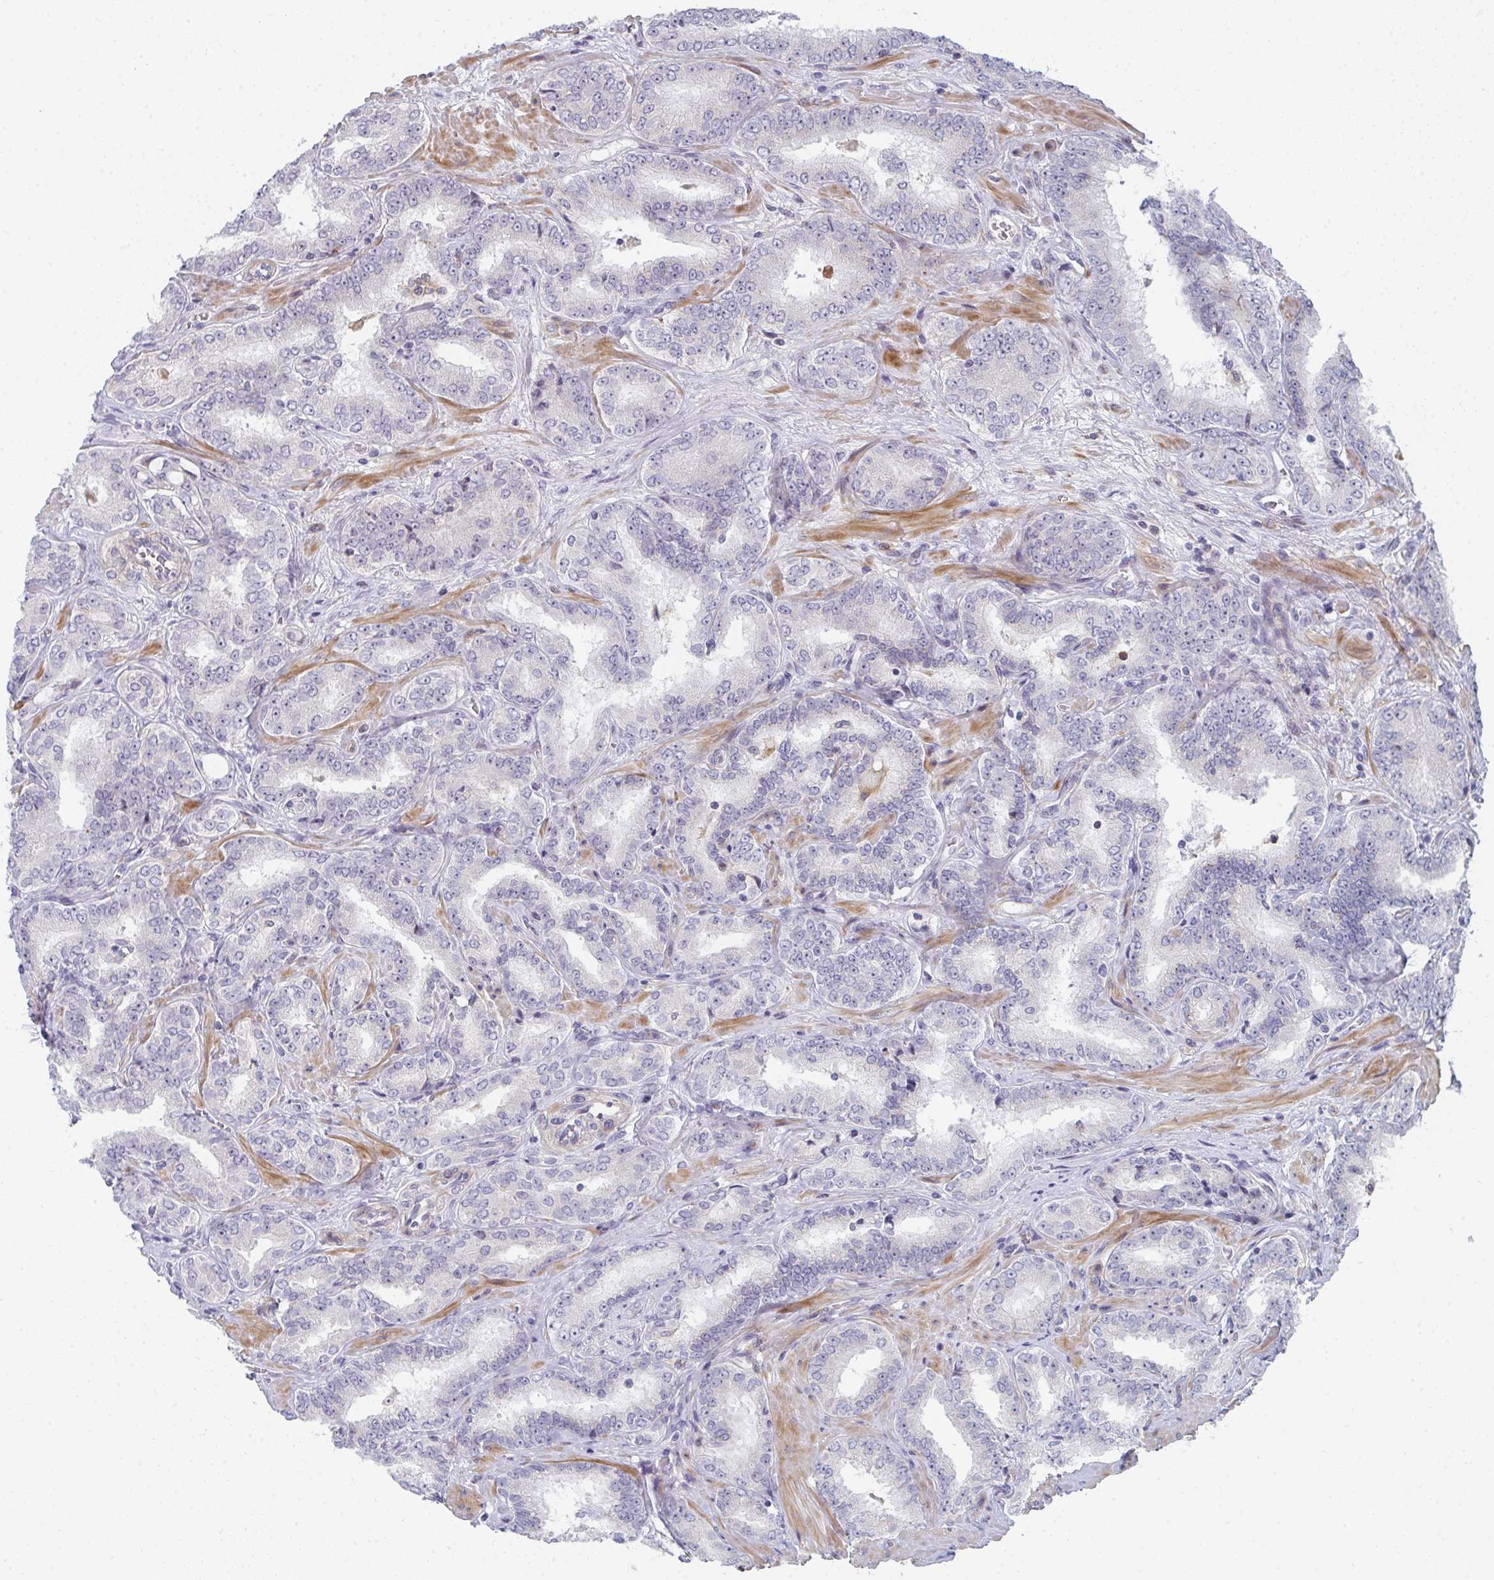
{"staining": {"intensity": "negative", "quantity": "none", "location": "none"}, "tissue": "prostate cancer", "cell_type": "Tumor cells", "image_type": "cancer", "snomed": [{"axis": "morphology", "description": "Adenocarcinoma, High grade"}, {"axis": "topography", "description": "Prostate"}], "caption": "High power microscopy image of an immunohistochemistry (IHC) image of adenocarcinoma (high-grade) (prostate), revealing no significant expression in tumor cells. The staining was performed using DAB (3,3'-diaminobenzidine) to visualize the protein expression in brown, while the nuclei were stained in blue with hematoxylin (Magnification: 20x).", "gene": "KLHL33", "patient": {"sex": "male", "age": 72}}